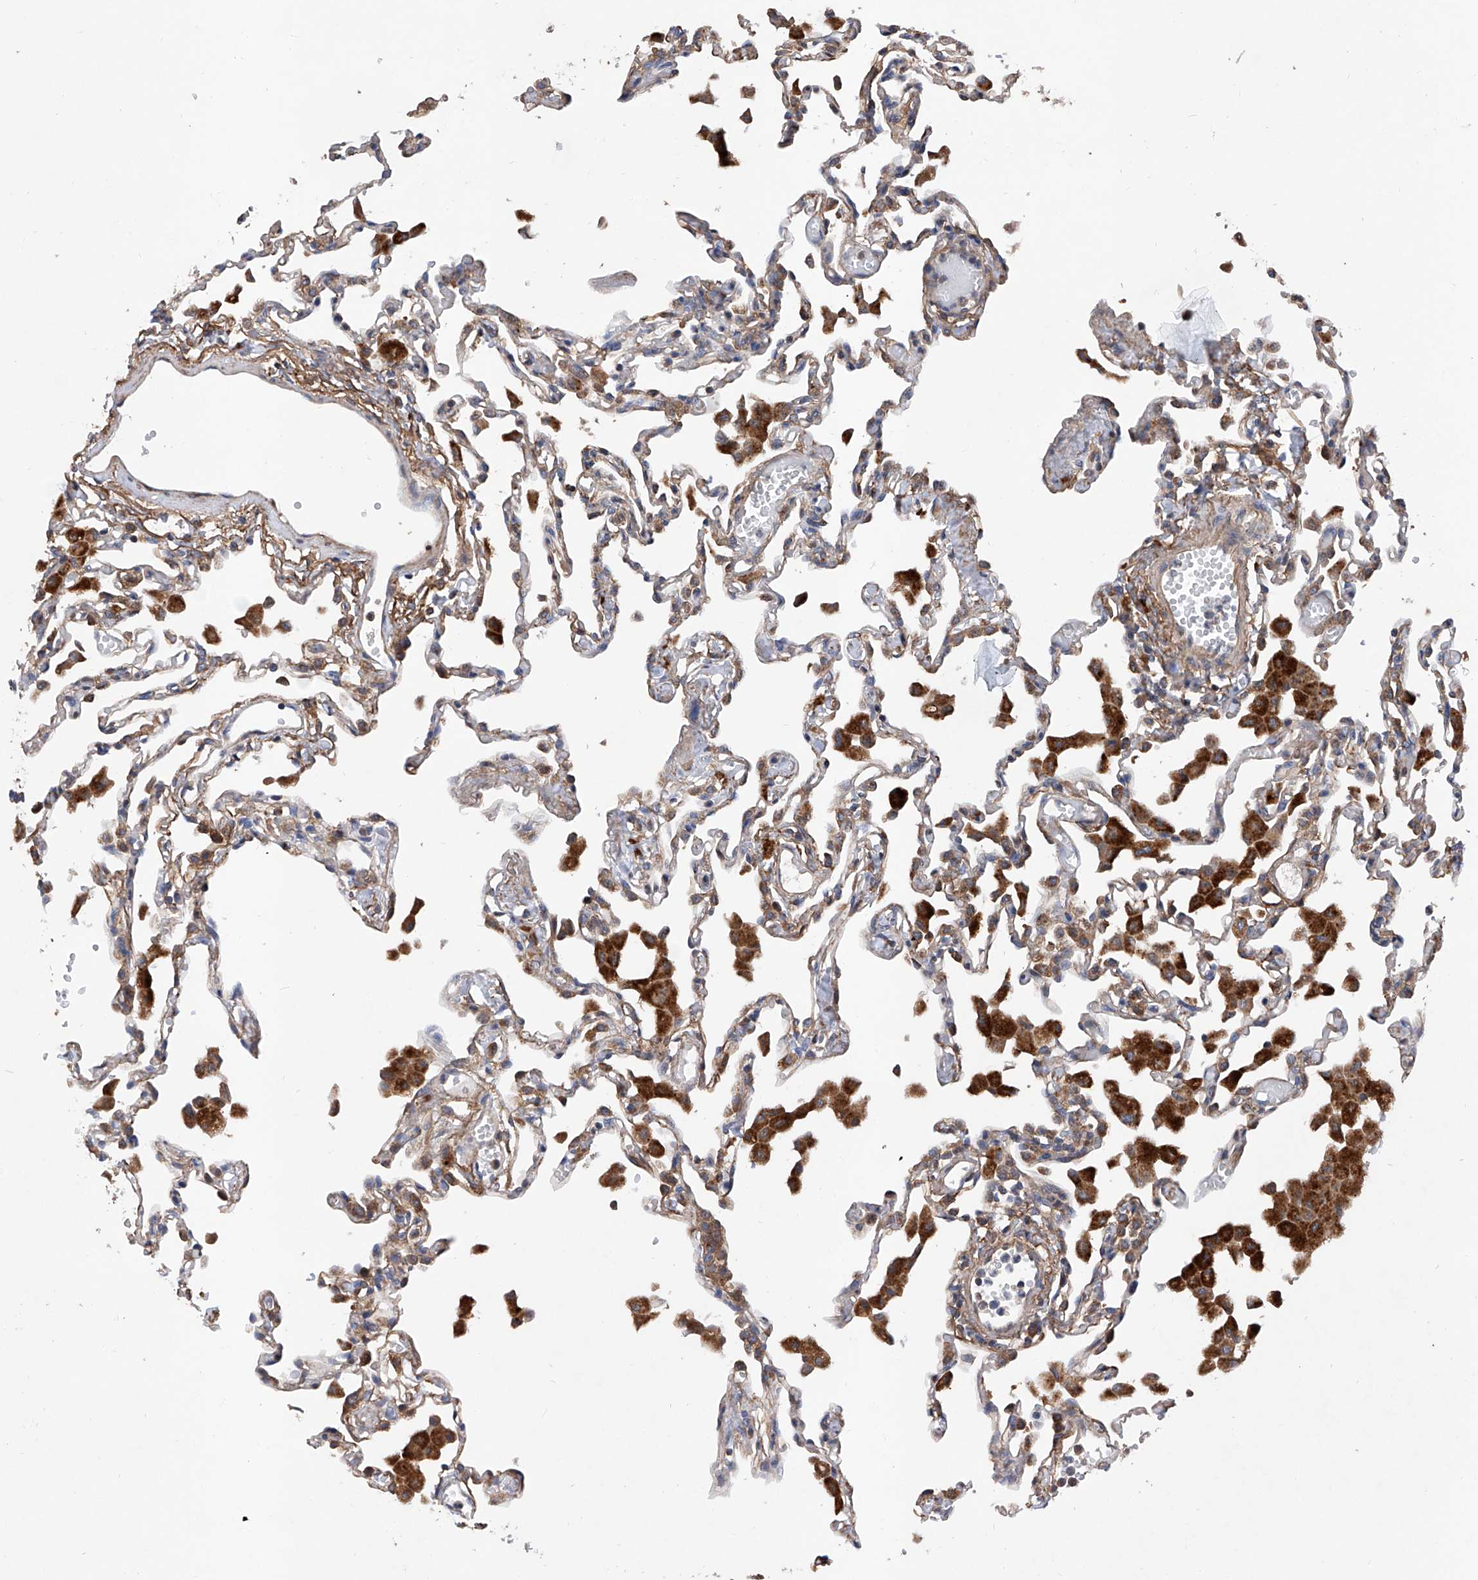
{"staining": {"intensity": "moderate", "quantity": ">75%", "location": "cytoplasmic/membranous"}, "tissue": "lung", "cell_type": "Alveolar cells", "image_type": "normal", "snomed": [{"axis": "morphology", "description": "Normal tissue, NOS"}, {"axis": "topography", "description": "Bronchus"}, {"axis": "topography", "description": "Lung"}], "caption": "Immunohistochemistry staining of unremarkable lung, which displays medium levels of moderate cytoplasmic/membranous expression in about >75% of alveolar cells indicating moderate cytoplasmic/membranous protein expression. The staining was performed using DAB (3,3'-diaminobenzidine) (brown) for protein detection and nuclei were counterstained in hematoxylin (blue).", "gene": "INPP5B", "patient": {"sex": "female", "age": 49}}